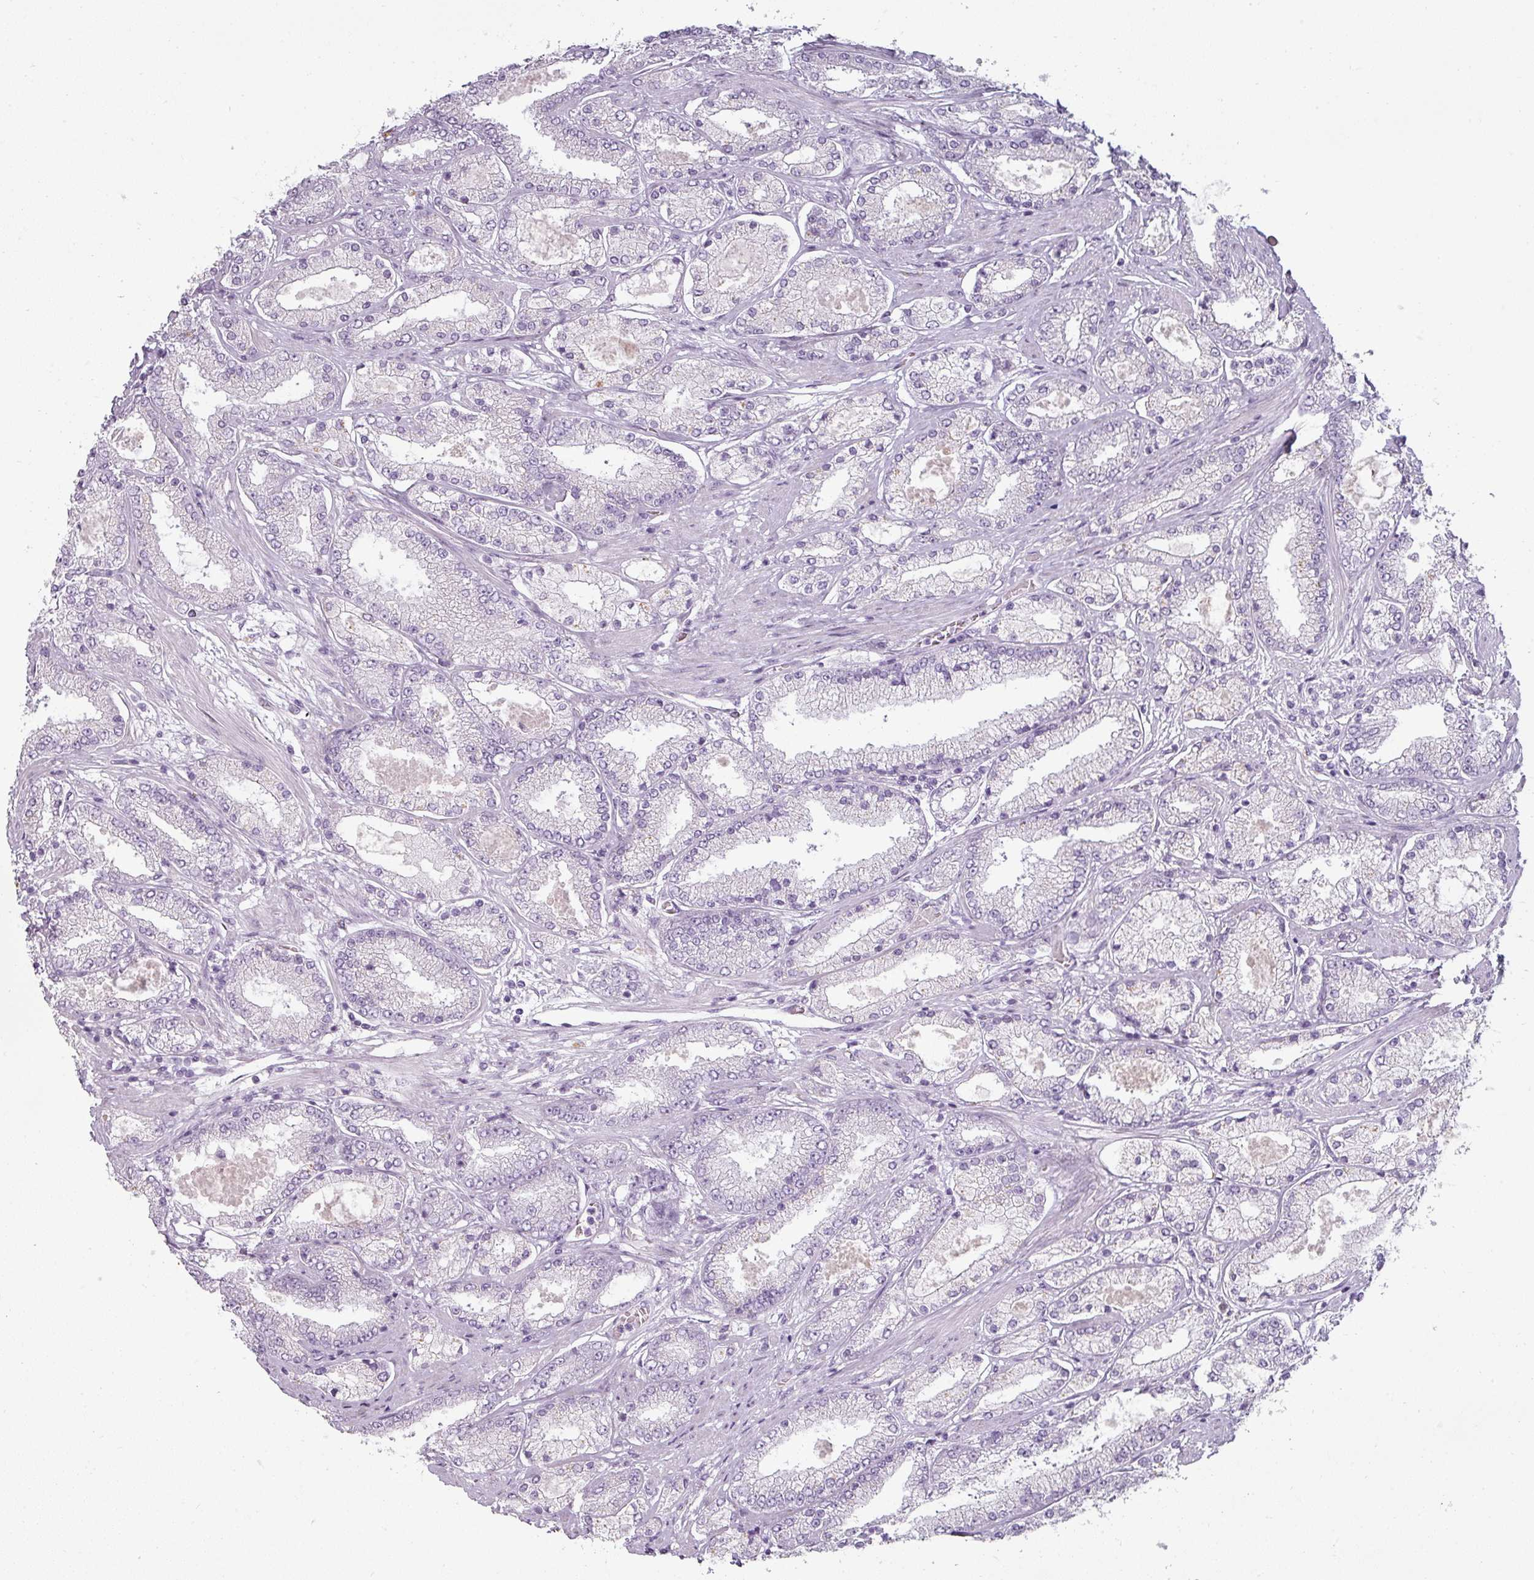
{"staining": {"intensity": "negative", "quantity": "none", "location": "none"}, "tissue": "prostate cancer", "cell_type": "Tumor cells", "image_type": "cancer", "snomed": [{"axis": "morphology", "description": "Adenocarcinoma, High grade"}, {"axis": "topography", "description": "Prostate"}], "caption": "This is a micrograph of immunohistochemistry (IHC) staining of prostate cancer (adenocarcinoma (high-grade)), which shows no positivity in tumor cells.", "gene": "ASB1", "patient": {"sex": "male", "age": 69}}